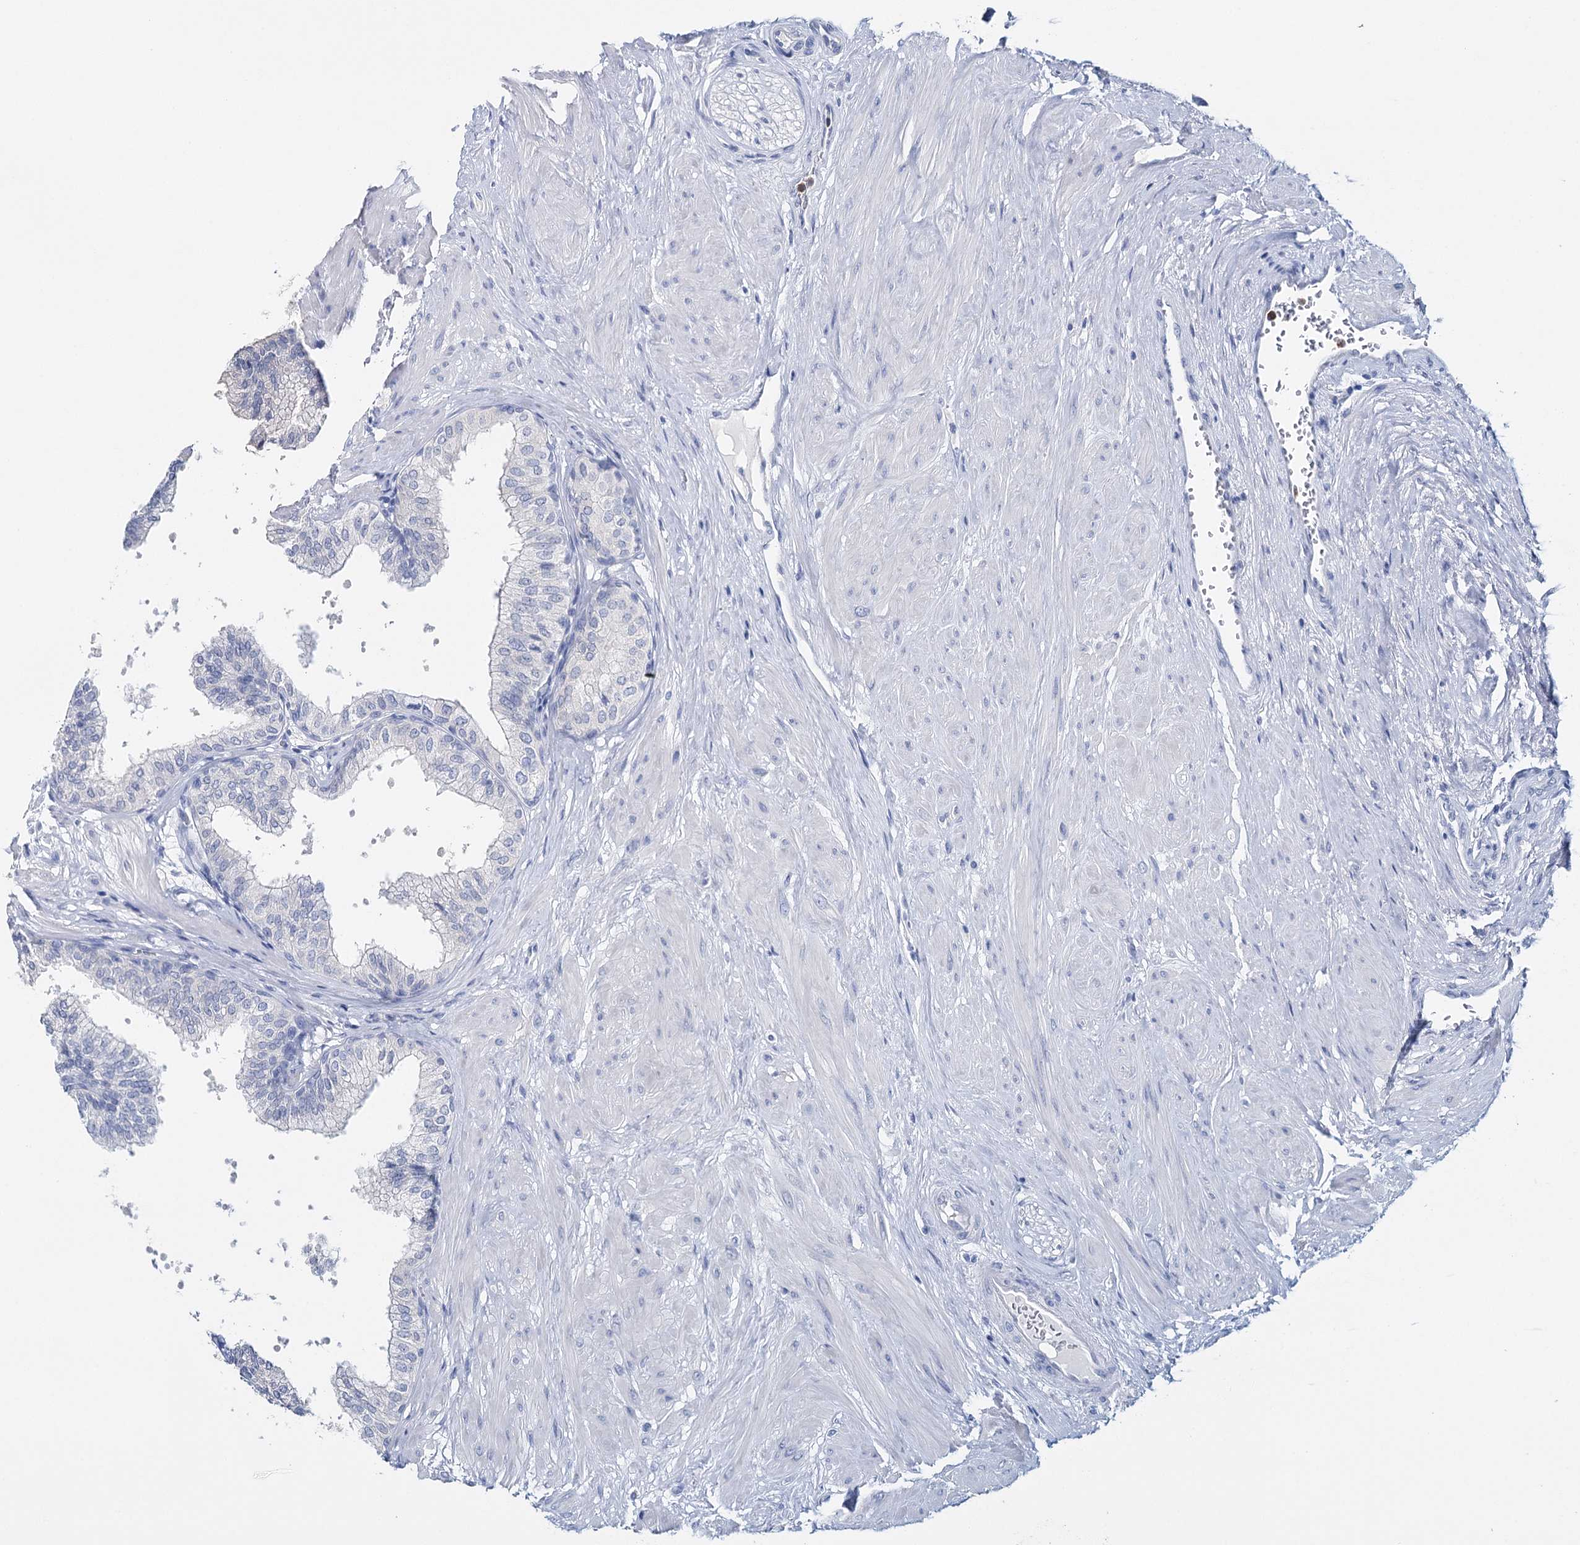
{"staining": {"intensity": "negative", "quantity": "none", "location": "none"}, "tissue": "prostate", "cell_type": "Glandular cells", "image_type": "normal", "snomed": [{"axis": "morphology", "description": "Normal tissue, NOS"}, {"axis": "topography", "description": "Prostate"}], "caption": "There is no significant staining in glandular cells of prostate. (Immunohistochemistry (ihc), brightfield microscopy, high magnification).", "gene": "CEACAM8", "patient": {"sex": "male", "age": 60}}